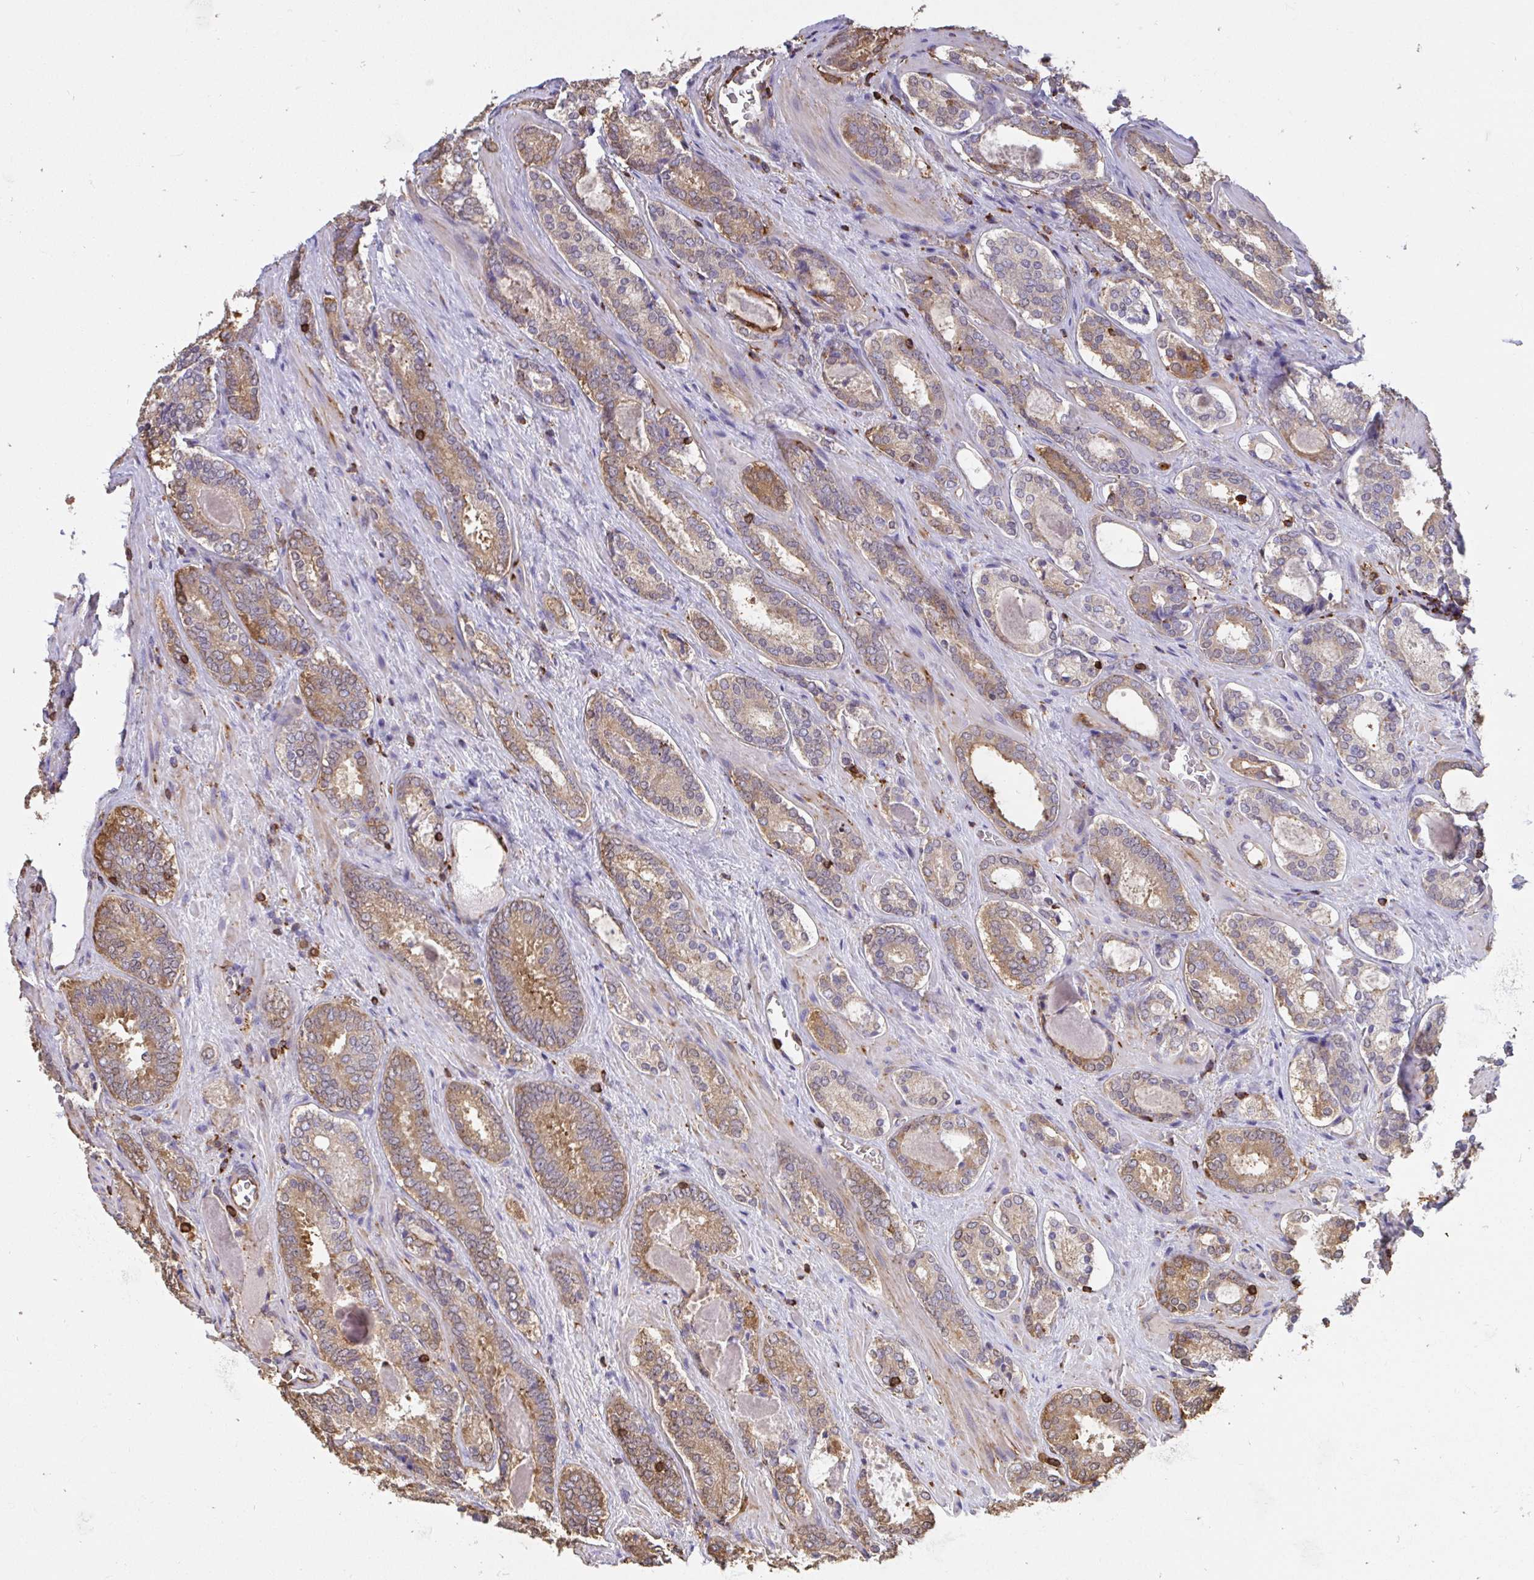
{"staining": {"intensity": "moderate", "quantity": "25%-75%", "location": "cytoplasmic/membranous"}, "tissue": "prostate cancer", "cell_type": "Tumor cells", "image_type": "cancer", "snomed": [{"axis": "morphology", "description": "Adenocarcinoma, Low grade"}, {"axis": "topography", "description": "Prostate"}], "caption": "Immunohistochemistry (IHC) (DAB (3,3'-diaminobenzidine)) staining of human prostate cancer (low-grade adenocarcinoma) demonstrates moderate cytoplasmic/membranous protein staining in approximately 25%-75% of tumor cells. (DAB (3,3'-diaminobenzidine) IHC with brightfield microscopy, high magnification).", "gene": "CFL1", "patient": {"sex": "male", "age": 62}}